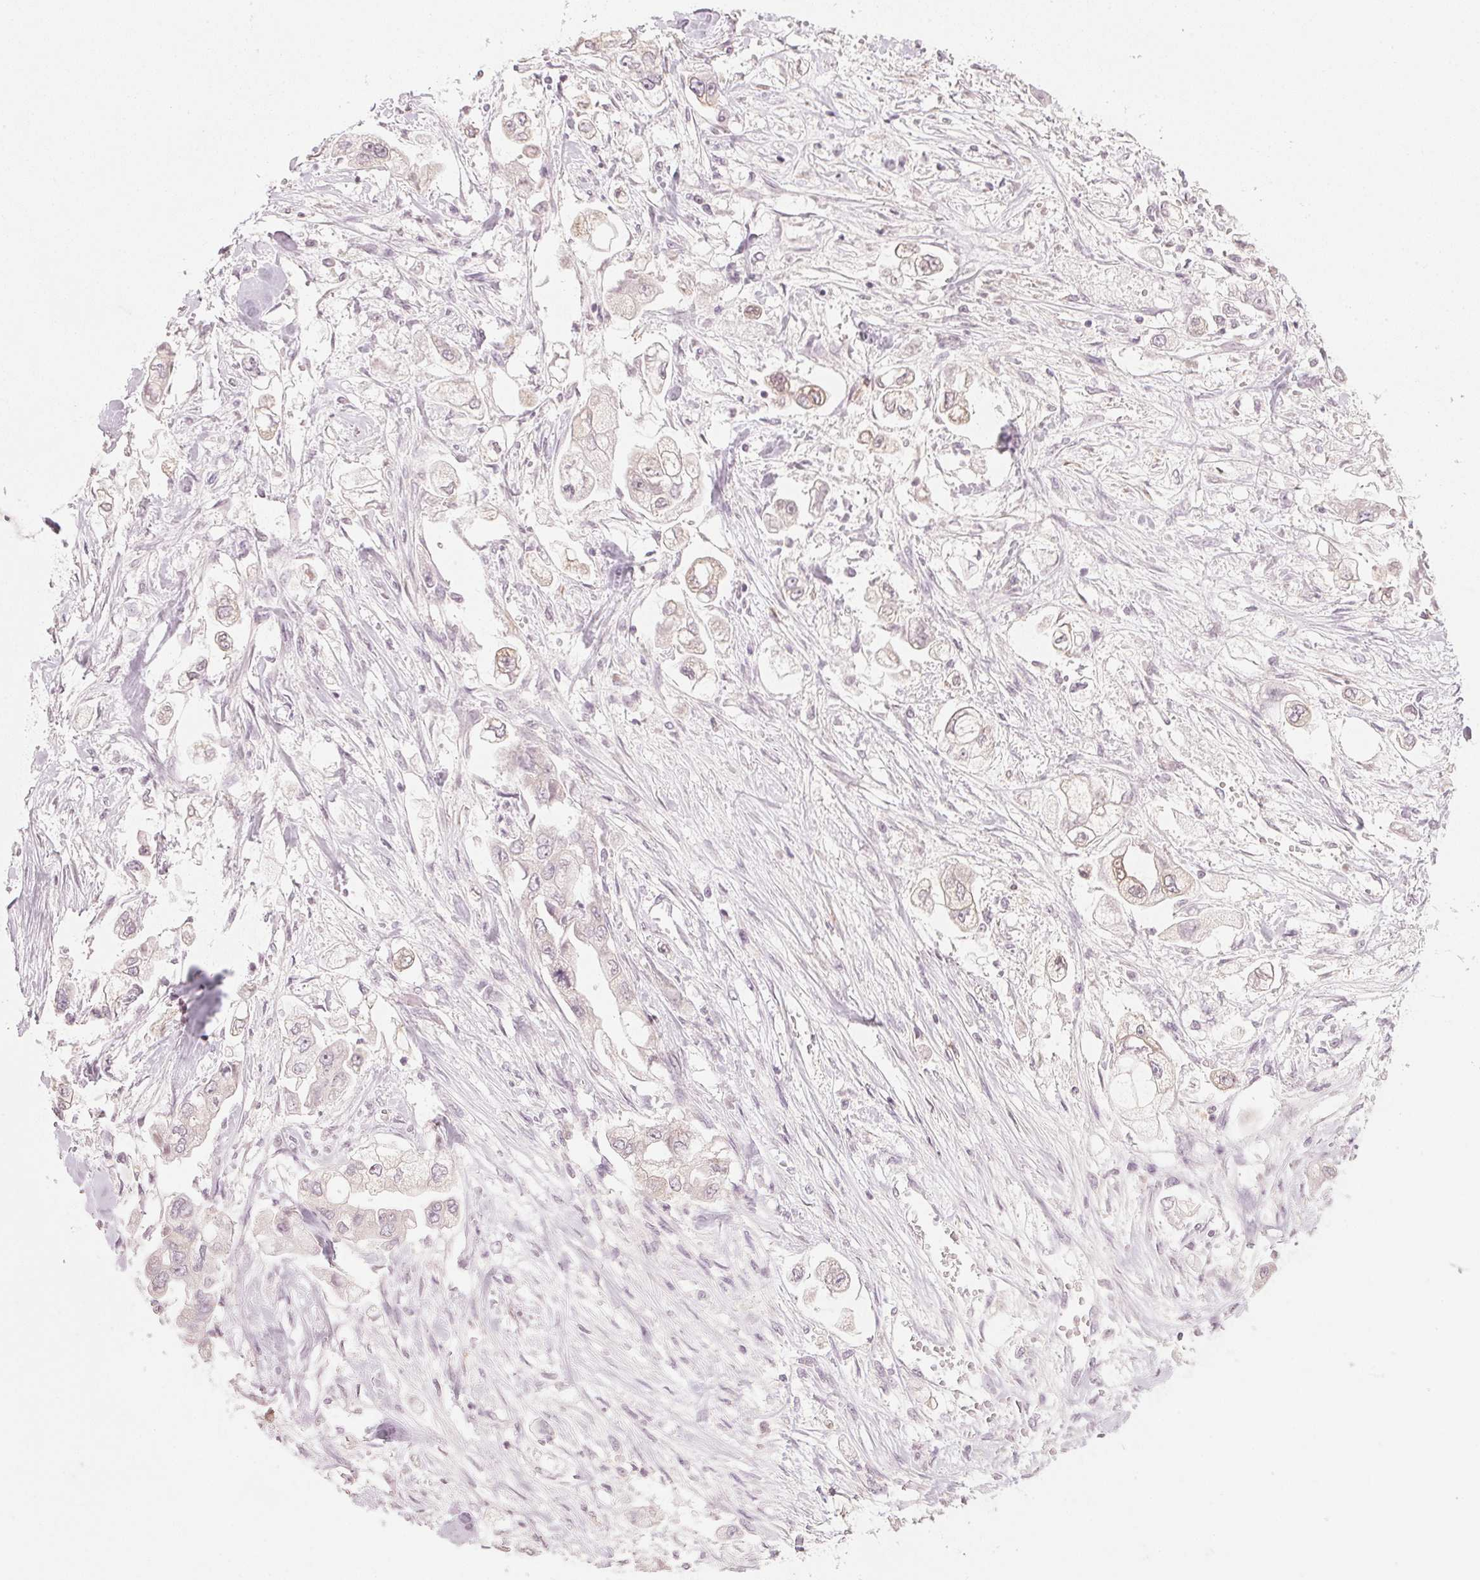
{"staining": {"intensity": "negative", "quantity": "none", "location": "none"}, "tissue": "stomach cancer", "cell_type": "Tumor cells", "image_type": "cancer", "snomed": [{"axis": "morphology", "description": "Adenocarcinoma, NOS"}, {"axis": "topography", "description": "Stomach"}], "caption": "The histopathology image displays no significant expression in tumor cells of stomach cancer.", "gene": "SFRP4", "patient": {"sex": "male", "age": 62}}